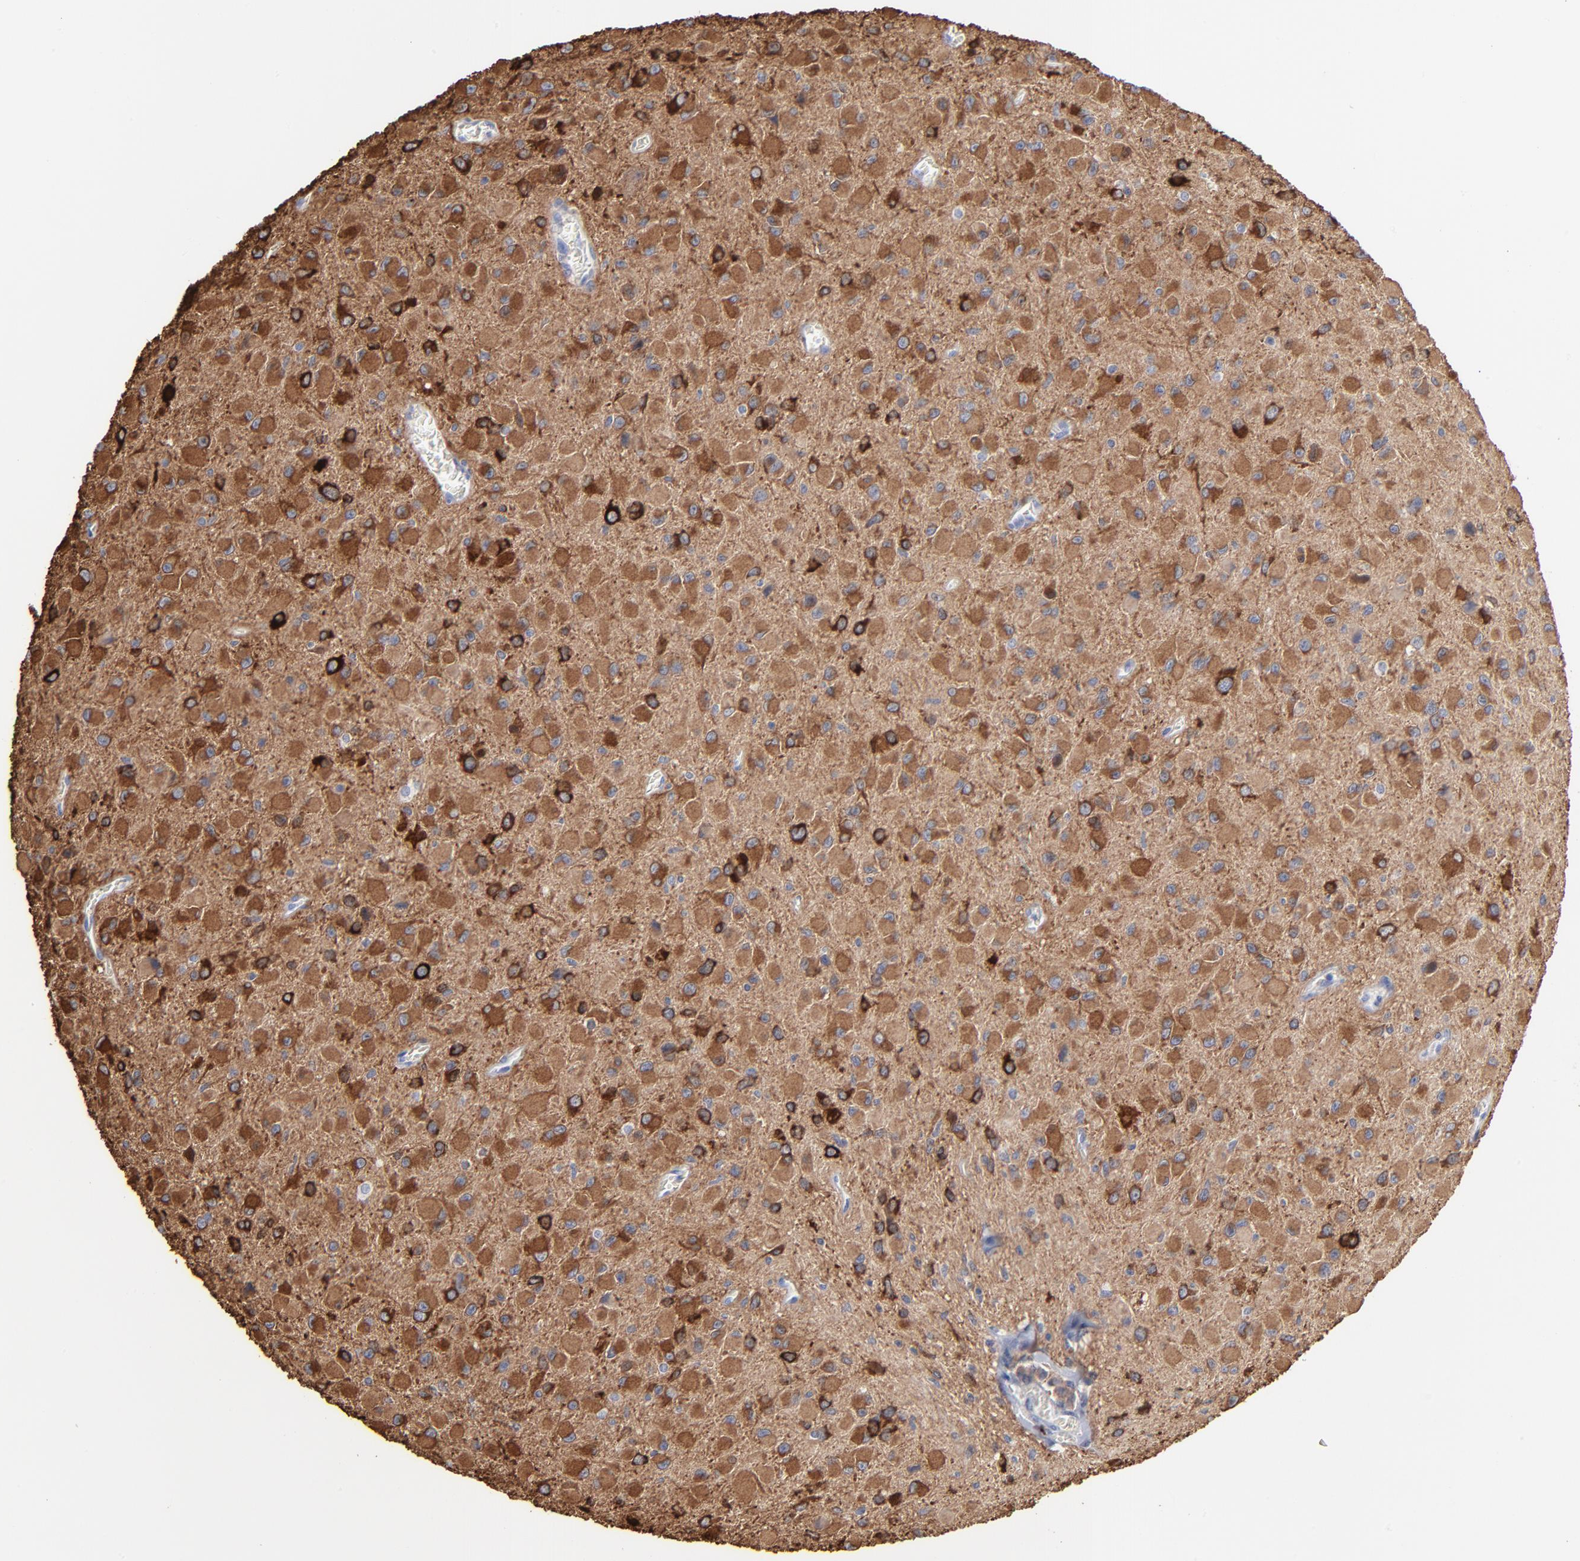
{"staining": {"intensity": "strong", "quantity": ">75%", "location": "cytoplasmic/membranous"}, "tissue": "glioma", "cell_type": "Tumor cells", "image_type": "cancer", "snomed": [{"axis": "morphology", "description": "Glioma, malignant, Low grade"}, {"axis": "topography", "description": "Brain"}], "caption": "Malignant low-grade glioma tissue exhibits strong cytoplasmic/membranous staining in approximately >75% of tumor cells, visualized by immunohistochemistry. (Brightfield microscopy of DAB IHC at high magnification).", "gene": "CILP", "patient": {"sex": "male", "age": 42}}